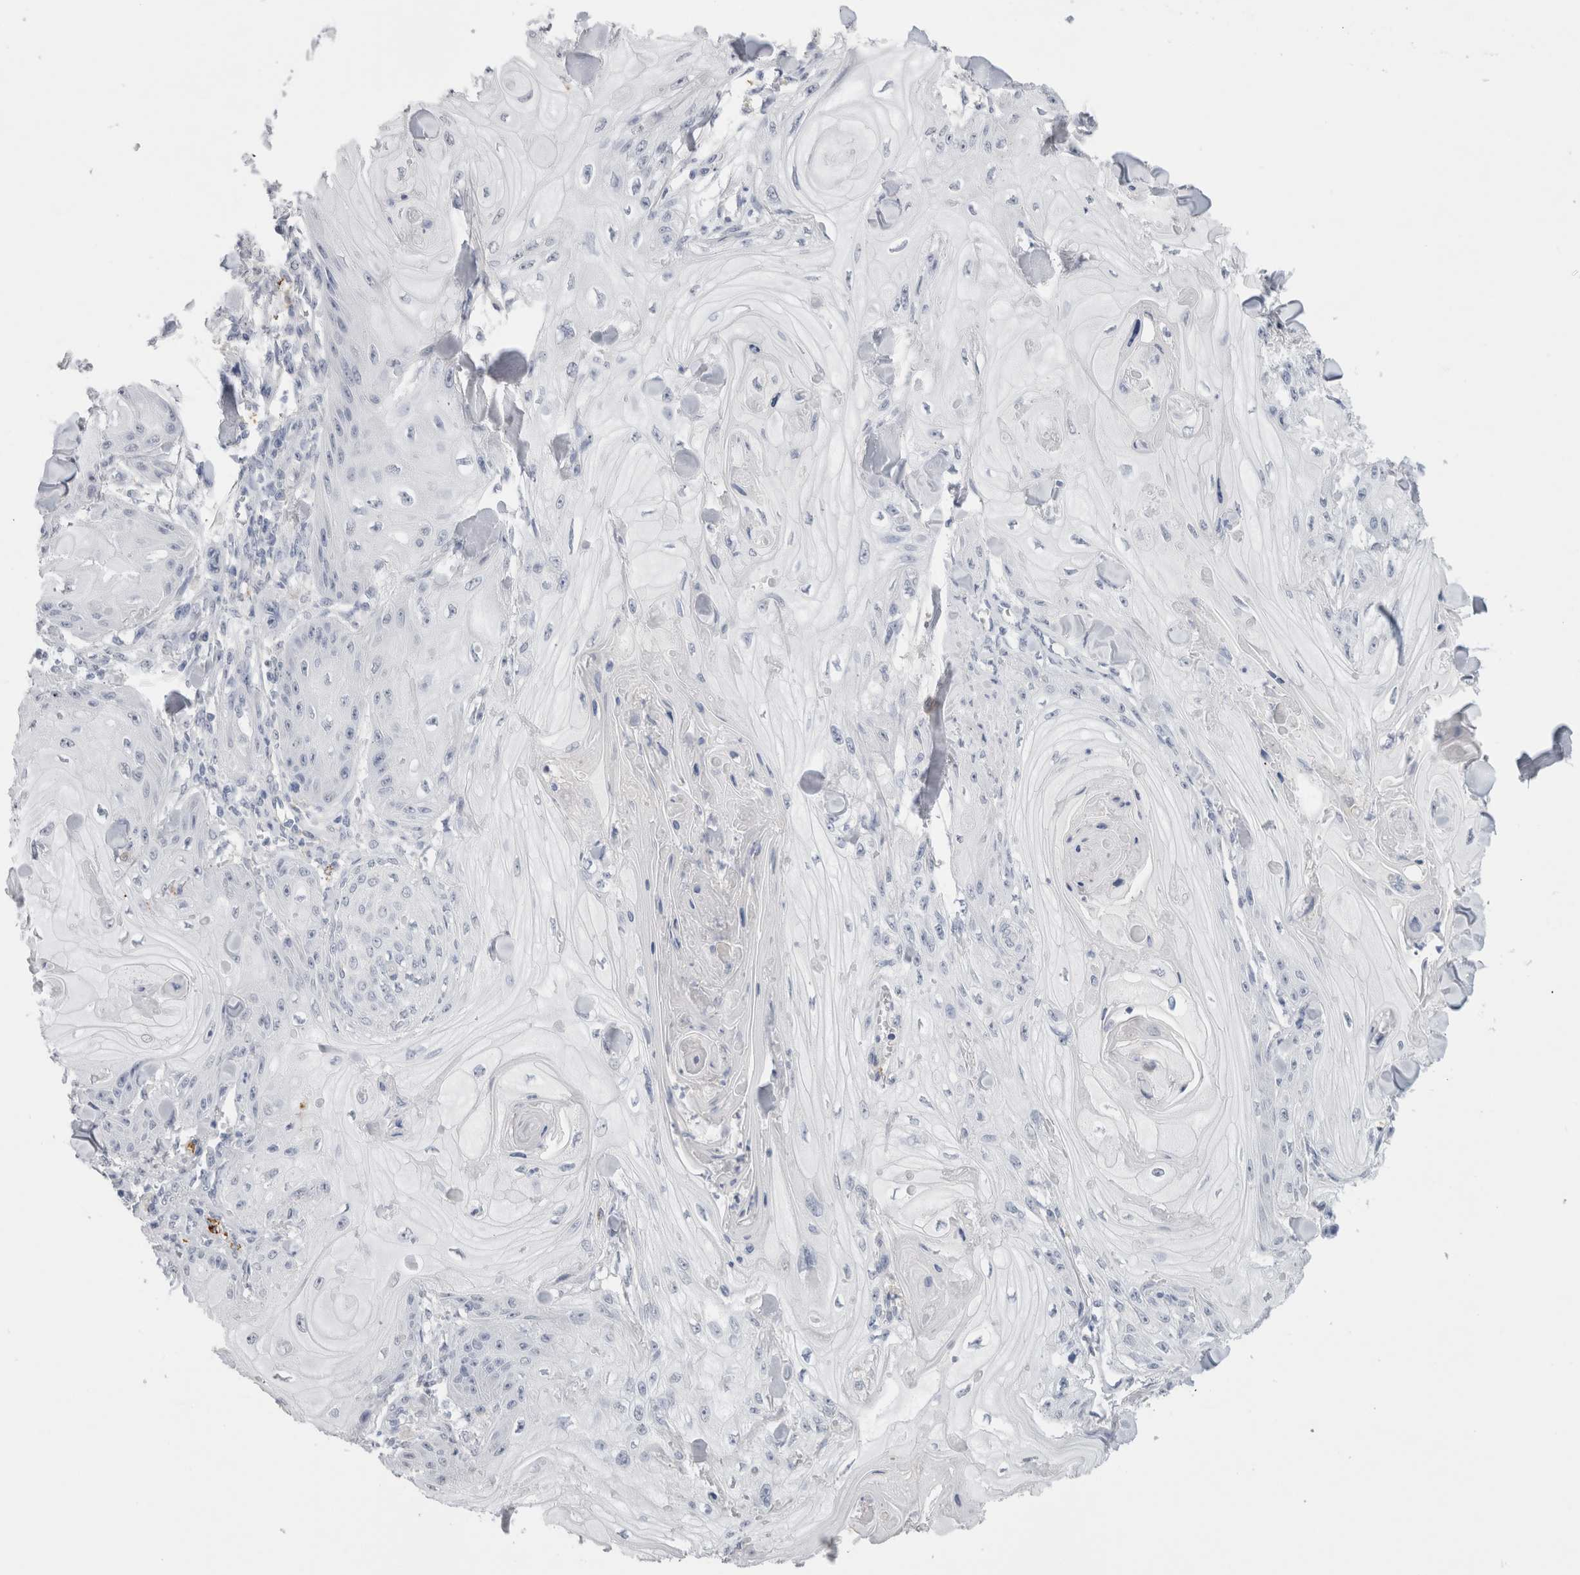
{"staining": {"intensity": "negative", "quantity": "none", "location": "none"}, "tissue": "skin cancer", "cell_type": "Tumor cells", "image_type": "cancer", "snomed": [{"axis": "morphology", "description": "Squamous cell carcinoma, NOS"}, {"axis": "topography", "description": "Skin"}], "caption": "DAB immunohistochemical staining of skin squamous cell carcinoma reveals no significant expression in tumor cells.", "gene": "LAMP3", "patient": {"sex": "male", "age": 74}}